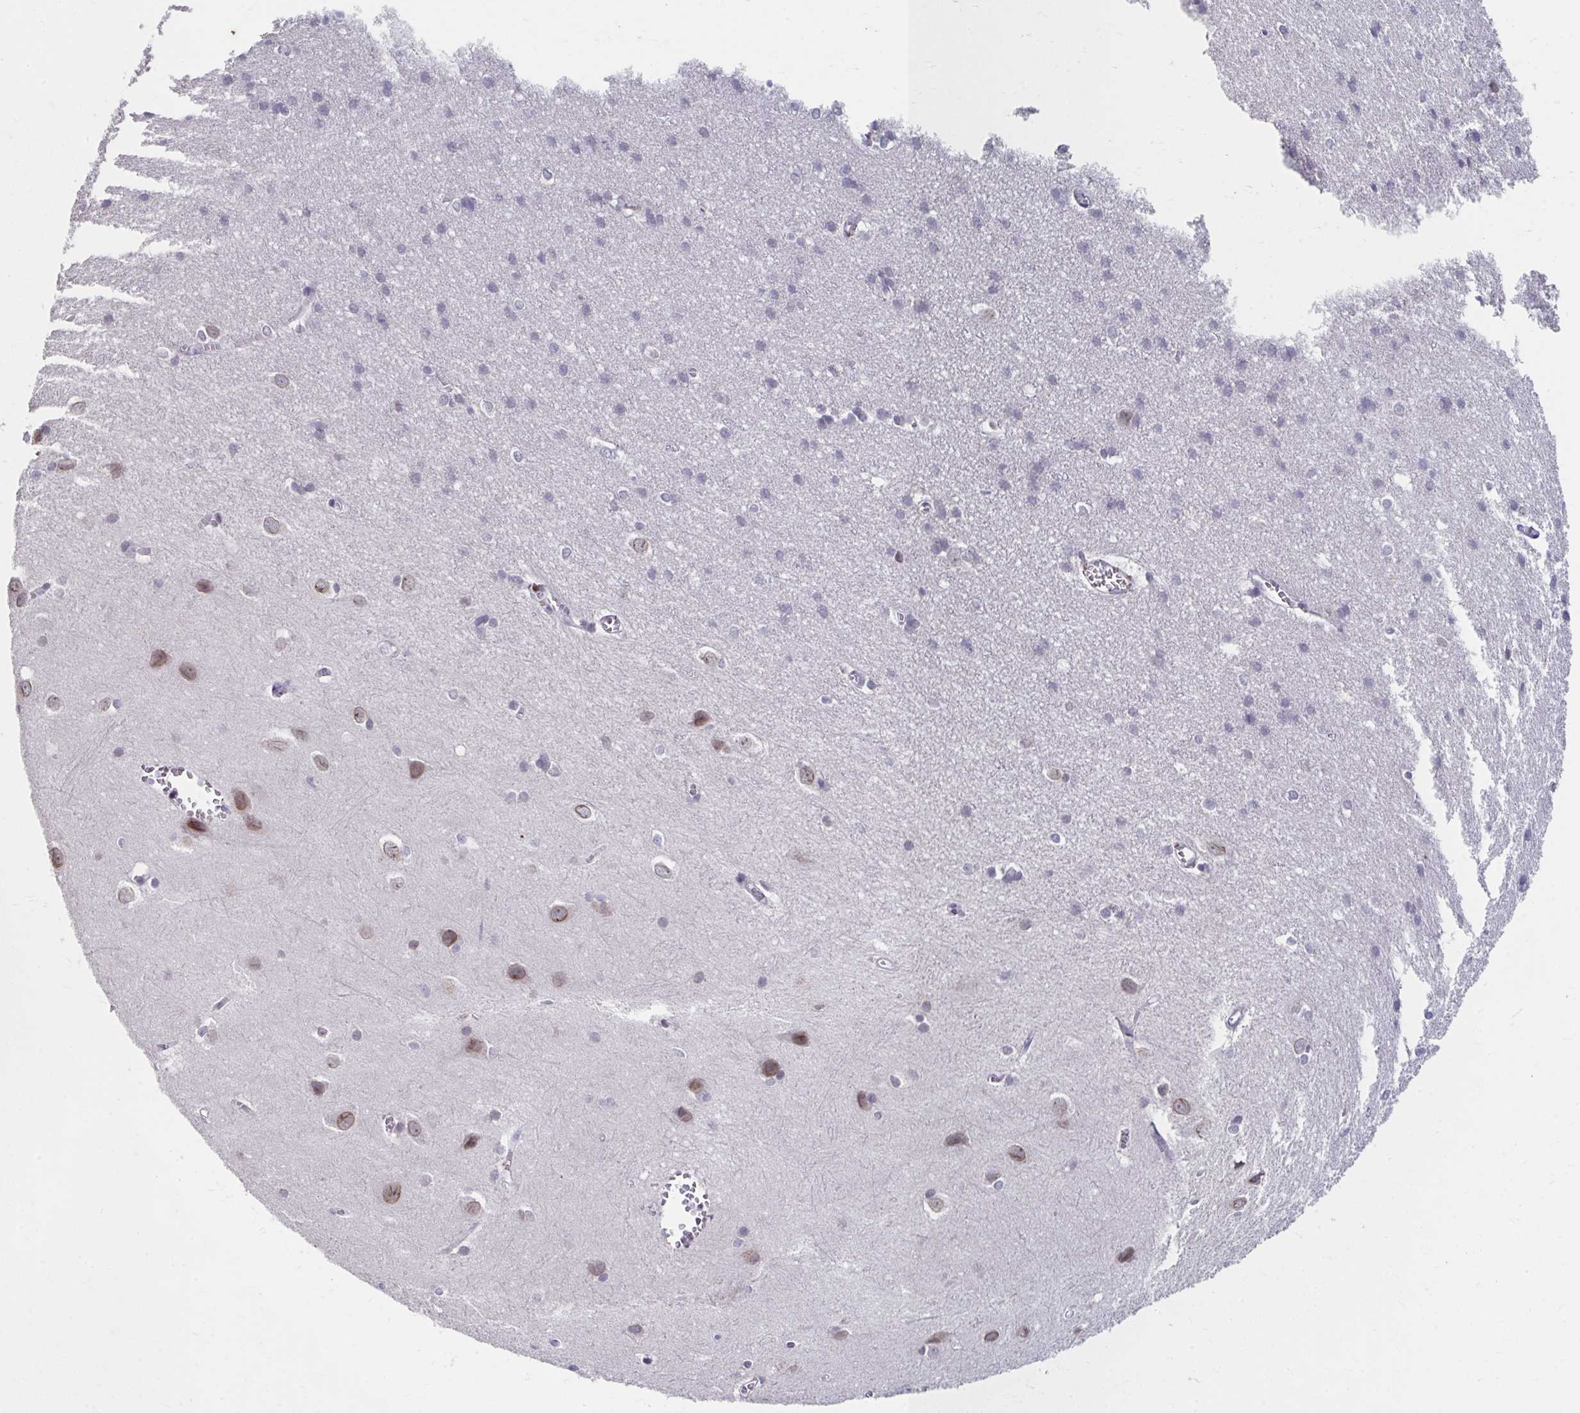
{"staining": {"intensity": "negative", "quantity": "none", "location": "none"}, "tissue": "cerebral cortex", "cell_type": "Endothelial cells", "image_type": "normal", "snomed": [{"axis": "morphology", "description": "Normal tissue, NOS"}, {"axis": "topography", "description": "Cerebral cortex"}], "caption": "High magnification brightfield microscopy of normal cerebral cortex stained with DAB (3,3'-diaminobenzidine) (brown) and counterstained with hematoxylin (blue): endothelial cells show no significant expression. The staining was performed using DAB (3,3'-diaminobenzidine) to visualize the protein expression in brown, while the nuclei were stained in blue with hematoxylin (Magnification: 20x).", "gene": "NUP133", "patient": {"sex": "male", "age": 37}}